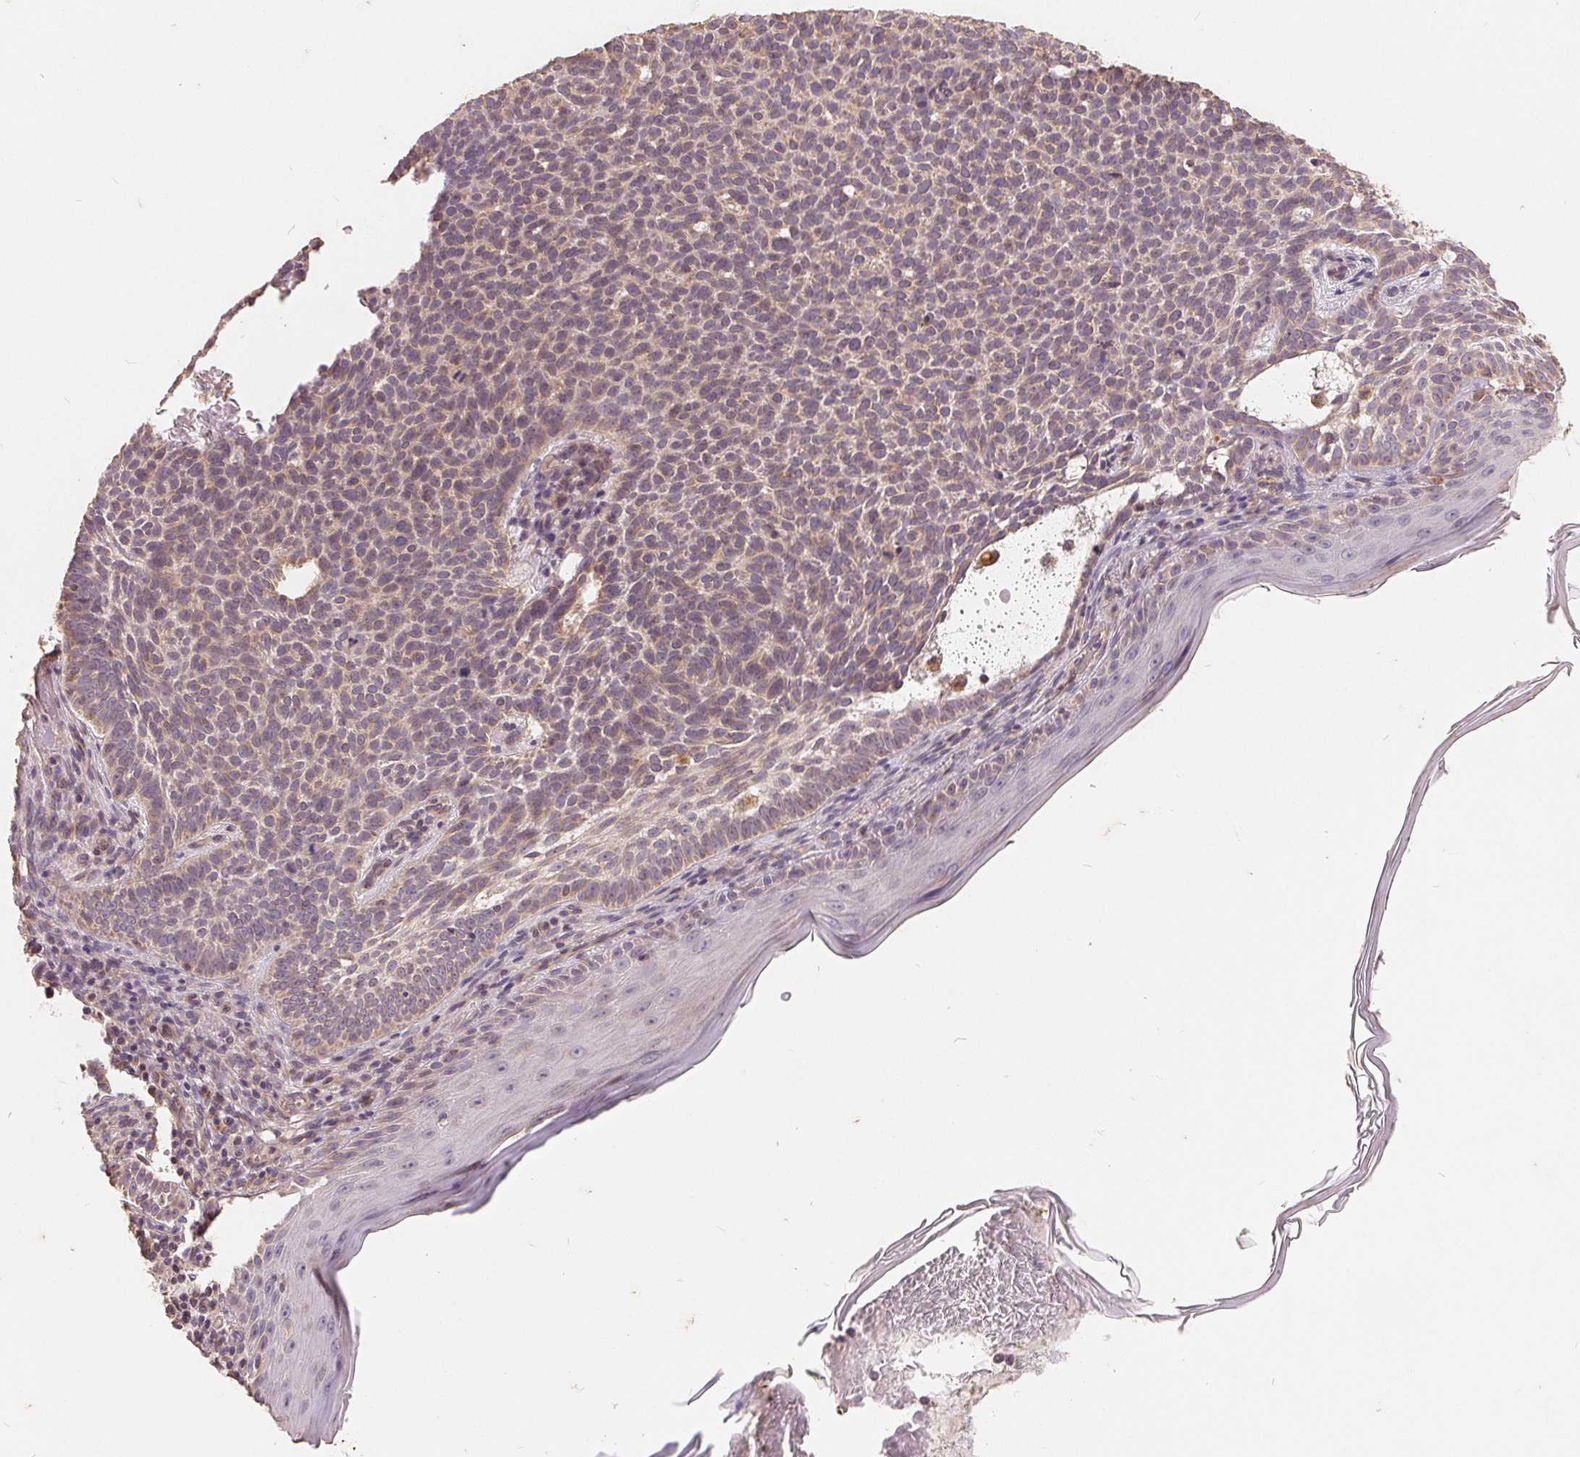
{"staining": {"intensity": "weak", "quantity": "<25%", "location": "cytoplasmic/membranous"}, "tissue": "skin cancer", "cell_type": "Tumor cells", "image_type": "cancer", "snomed": [{"axis": "morphology", "description": "Basal cell carcinoma"}, {"axis": "topography", "description": "Skin"}], "caption": "Skin basal cell carcinoma was stained to show a protein in brown. There is no significant staining in tumor cells. Brightfield microscopy of immunohistochemistry stained with DAB (3,3'-diaminobenzidine) (brown) and hematoxylin (blue), captured at high magnification.", "gene": "CDIPT", "patient": {"sex": "male", "age": 78}}